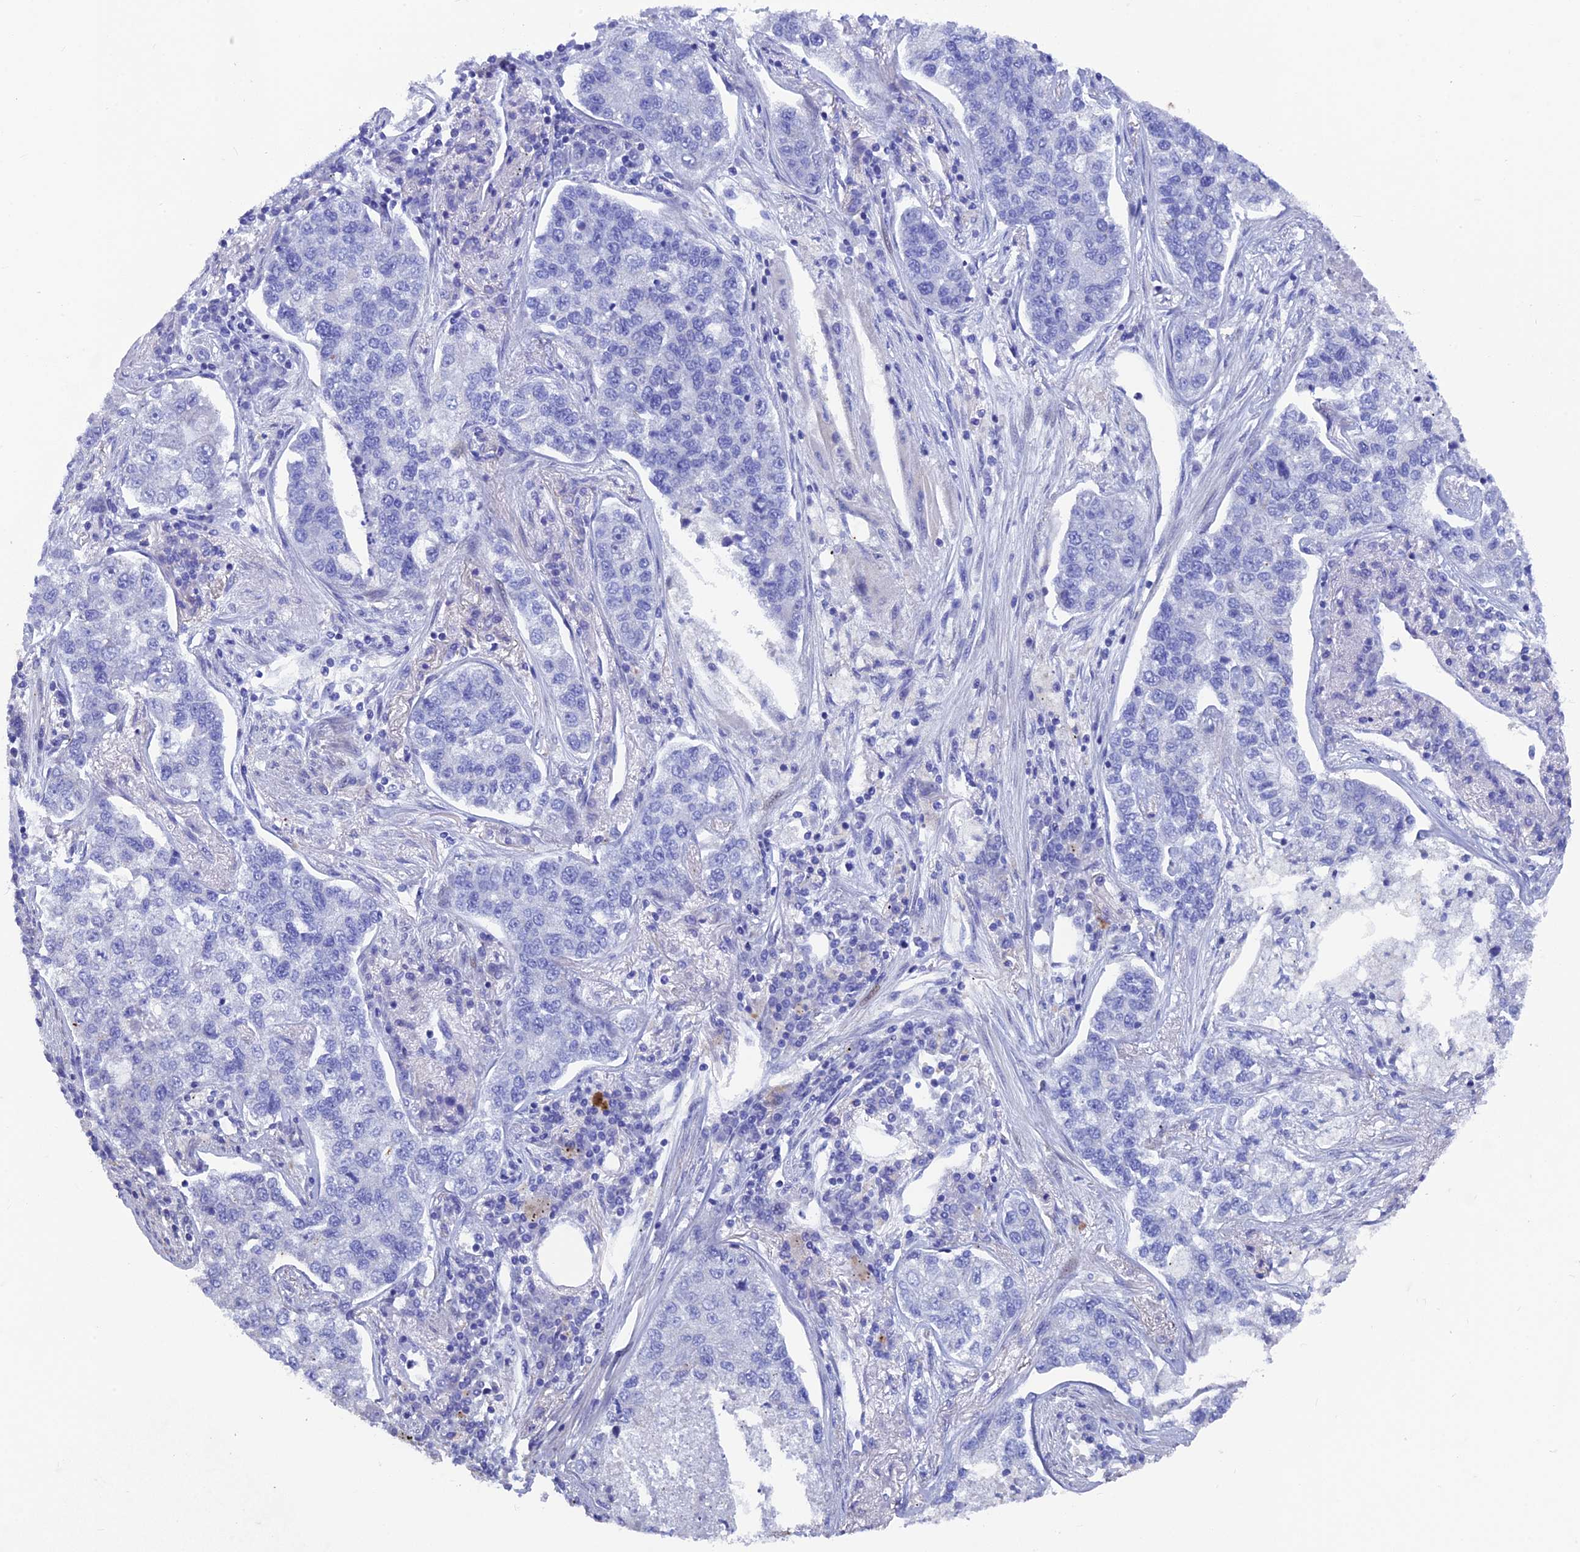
{"staining": {"intensity": "negative", "quantity": "none", "location": "none"}, "tissue": "lung cancer", "cell_type": "Tumor cells", "image_type": "cancer", "snomed": [{"axis": "morphology", "description": "Adenocarcinoma, NOS"}, {"axis": "topography", "description": "Lung"}], "caption": "Photomicrograph shows no significant protein positivity in tumor cells of lung cancer (adenocarcinoma).", "gene": "AK4", "patient": {"sex": "male", "age": 49}}